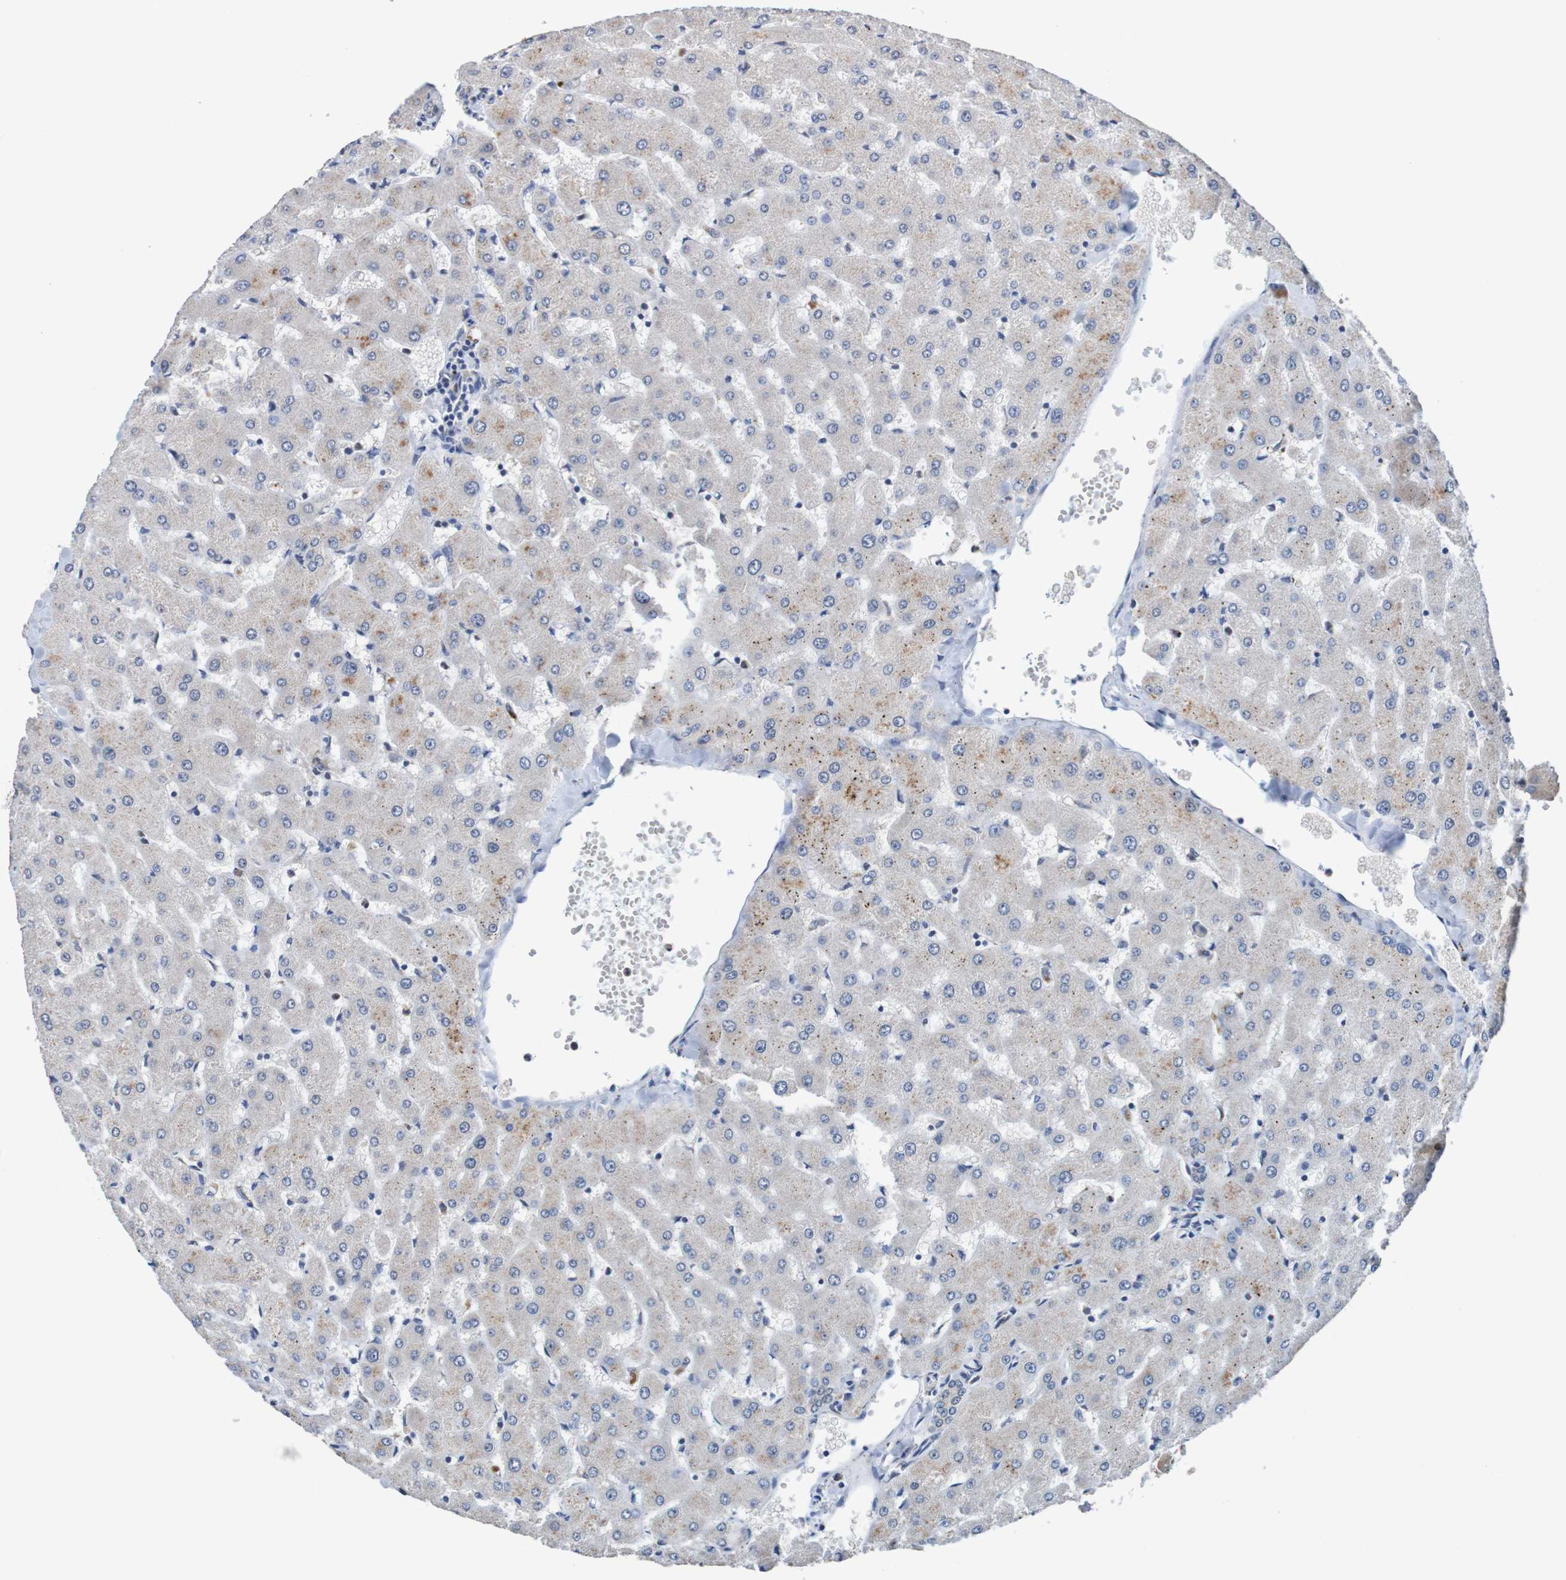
{"staining": {"intensity": "negative", "quantity": "none", "location": "none"}, "tissue": "liver", "cell_type": "Cholangiocytes", "image_type": "normal", "snomed": [{"axis": "morphology", "description": "Normal tissue, NOS"}, {"axis": "topography", "description": "Liver"}], "caption": "Immunohistochemistry of unremarkable human liver shows no staining in cholangiocytes. The staining is performed using DAB brown chromogen with nuclei counter-stained in using hematoxylin.", "gene": "FIBP", "patient": {"sex": "female", "age": 63}}